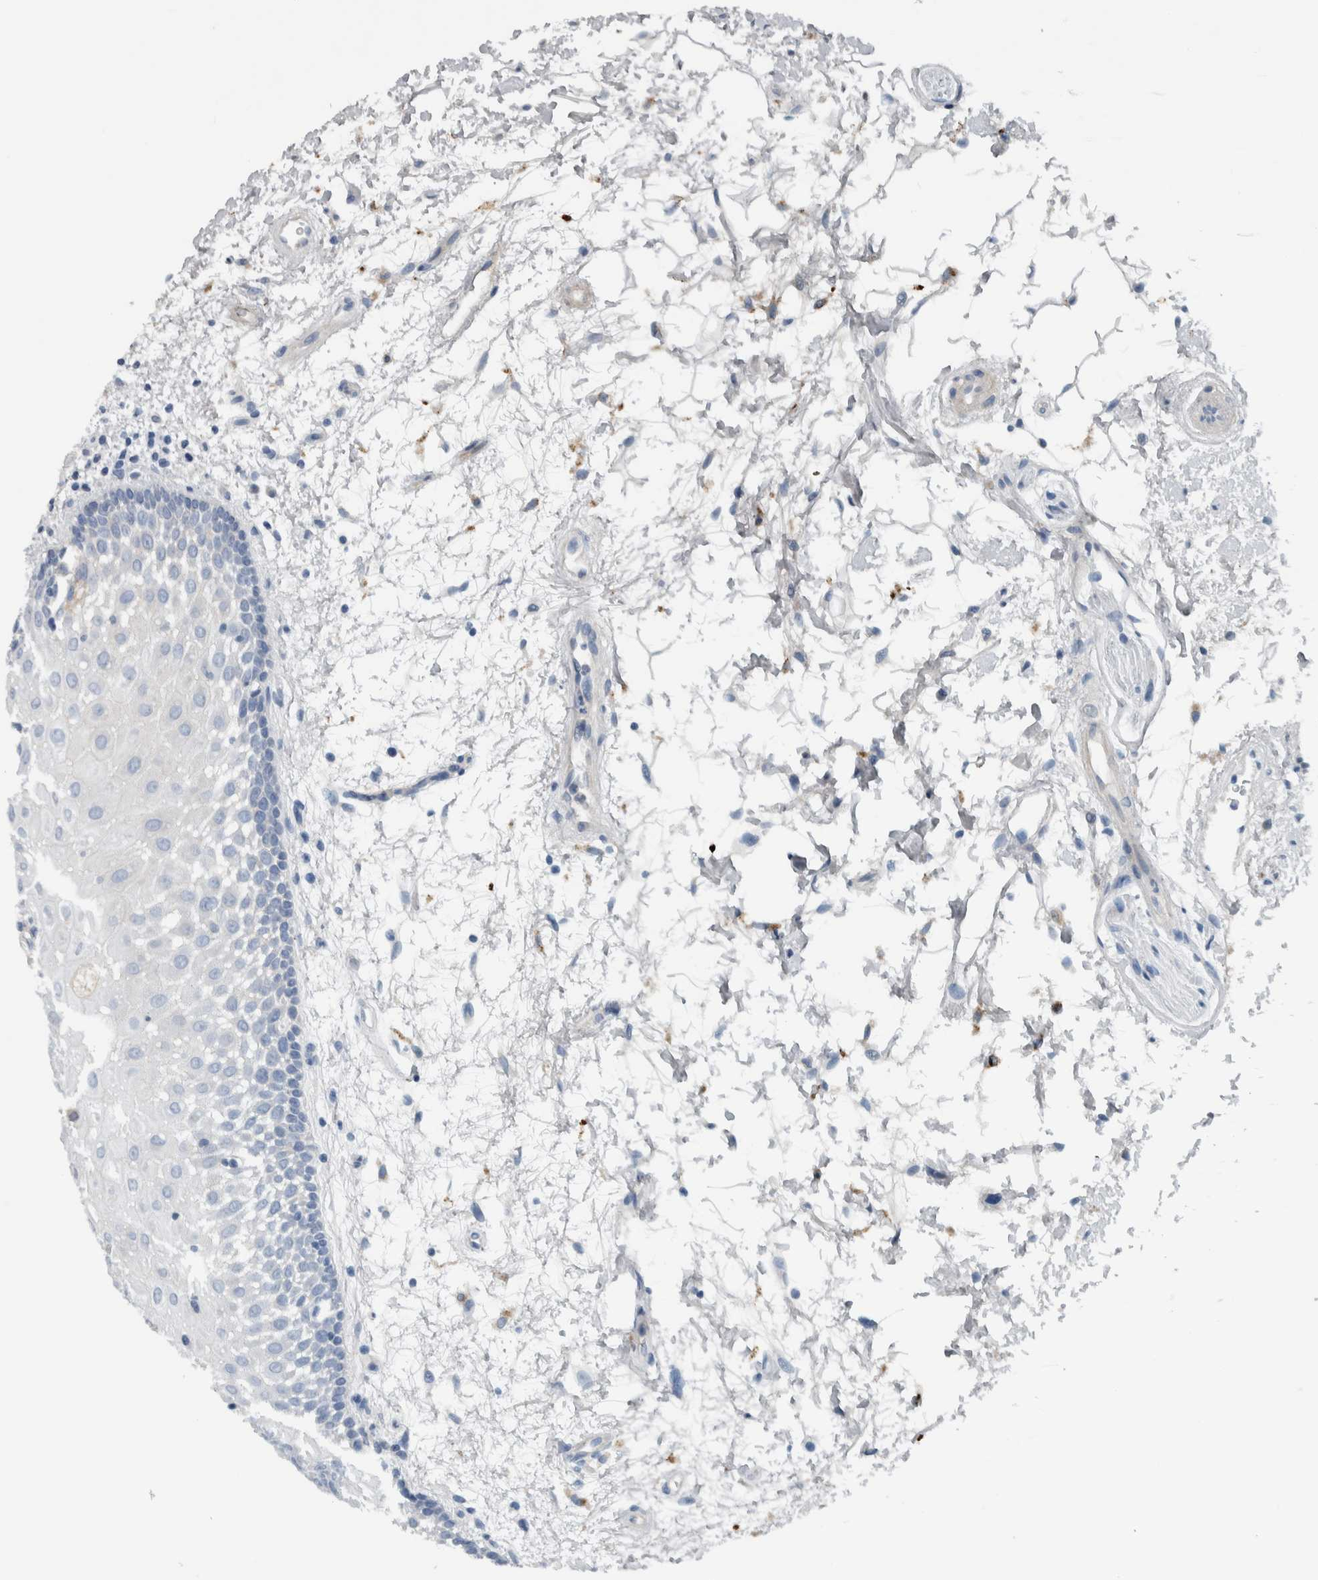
{"staining": {"intensity": "moderate", "quantity": "<25%", "location": "cytoplasmic/membranous"}, "tissue": "oral mucosa", "cell_type": "Squamous epithelial cells", "image_type": "normal", "snomed": [{"axis": "morphology", "description": "Normal tissue, NOS"}, {"axis": "topography", "description": "Skeletal muscle"}, {"axis": "topography", "description": "Oral tissue"}, {"axis": "topography", "description": "Peripheral nerve tissue"}], "caption": "High-power microscopy captured an immunohistochemistry photomicrograph of benign oral mucosa, revealing moderate cytoplasmic/membranous positivity in approximately <25% of squamous epithelial cells.", "gene": "SERPINC1", "patient": {"sex": "female", "age": 84}}